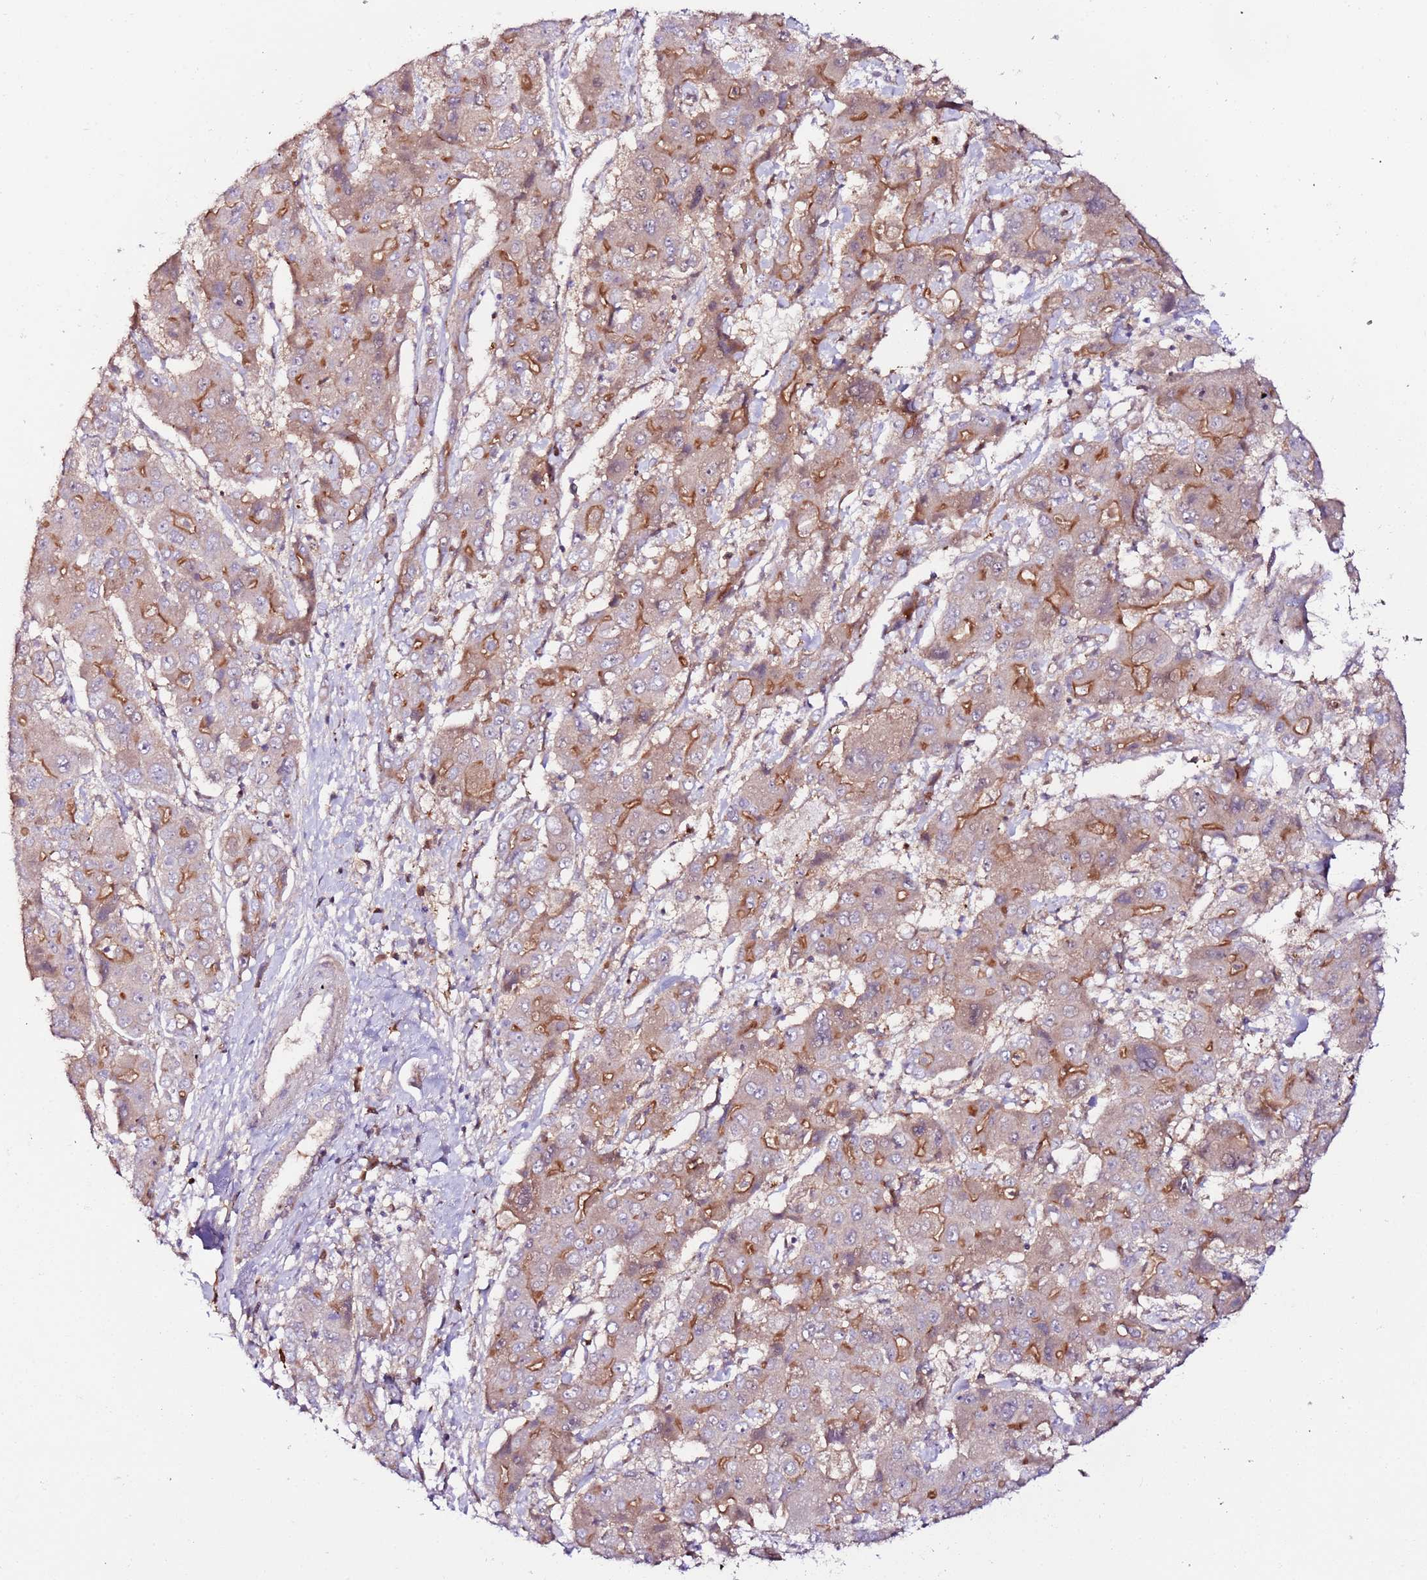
{"staining": {"intensity": "moderate", "quantity": "25%-75%", "location": "cytoplasmic/membranous"}, "tissue": "liver cancer", "cell_type": "Tumor cells", "image_type": "cancer", "snomed": [{"axis": "morphology", "description": "Cholangiocarcinoma"}, {"axis": "topography", "description": "Liver"}], "caption": "This is an image of immunohistochemistry staining of liver cholangiocarcinoma, which shows moderate expression in the cytoplasmic/membranous of tumor cells.", "gene": "FLVCR1", "patient": {"sex": "male", "age": 67}}